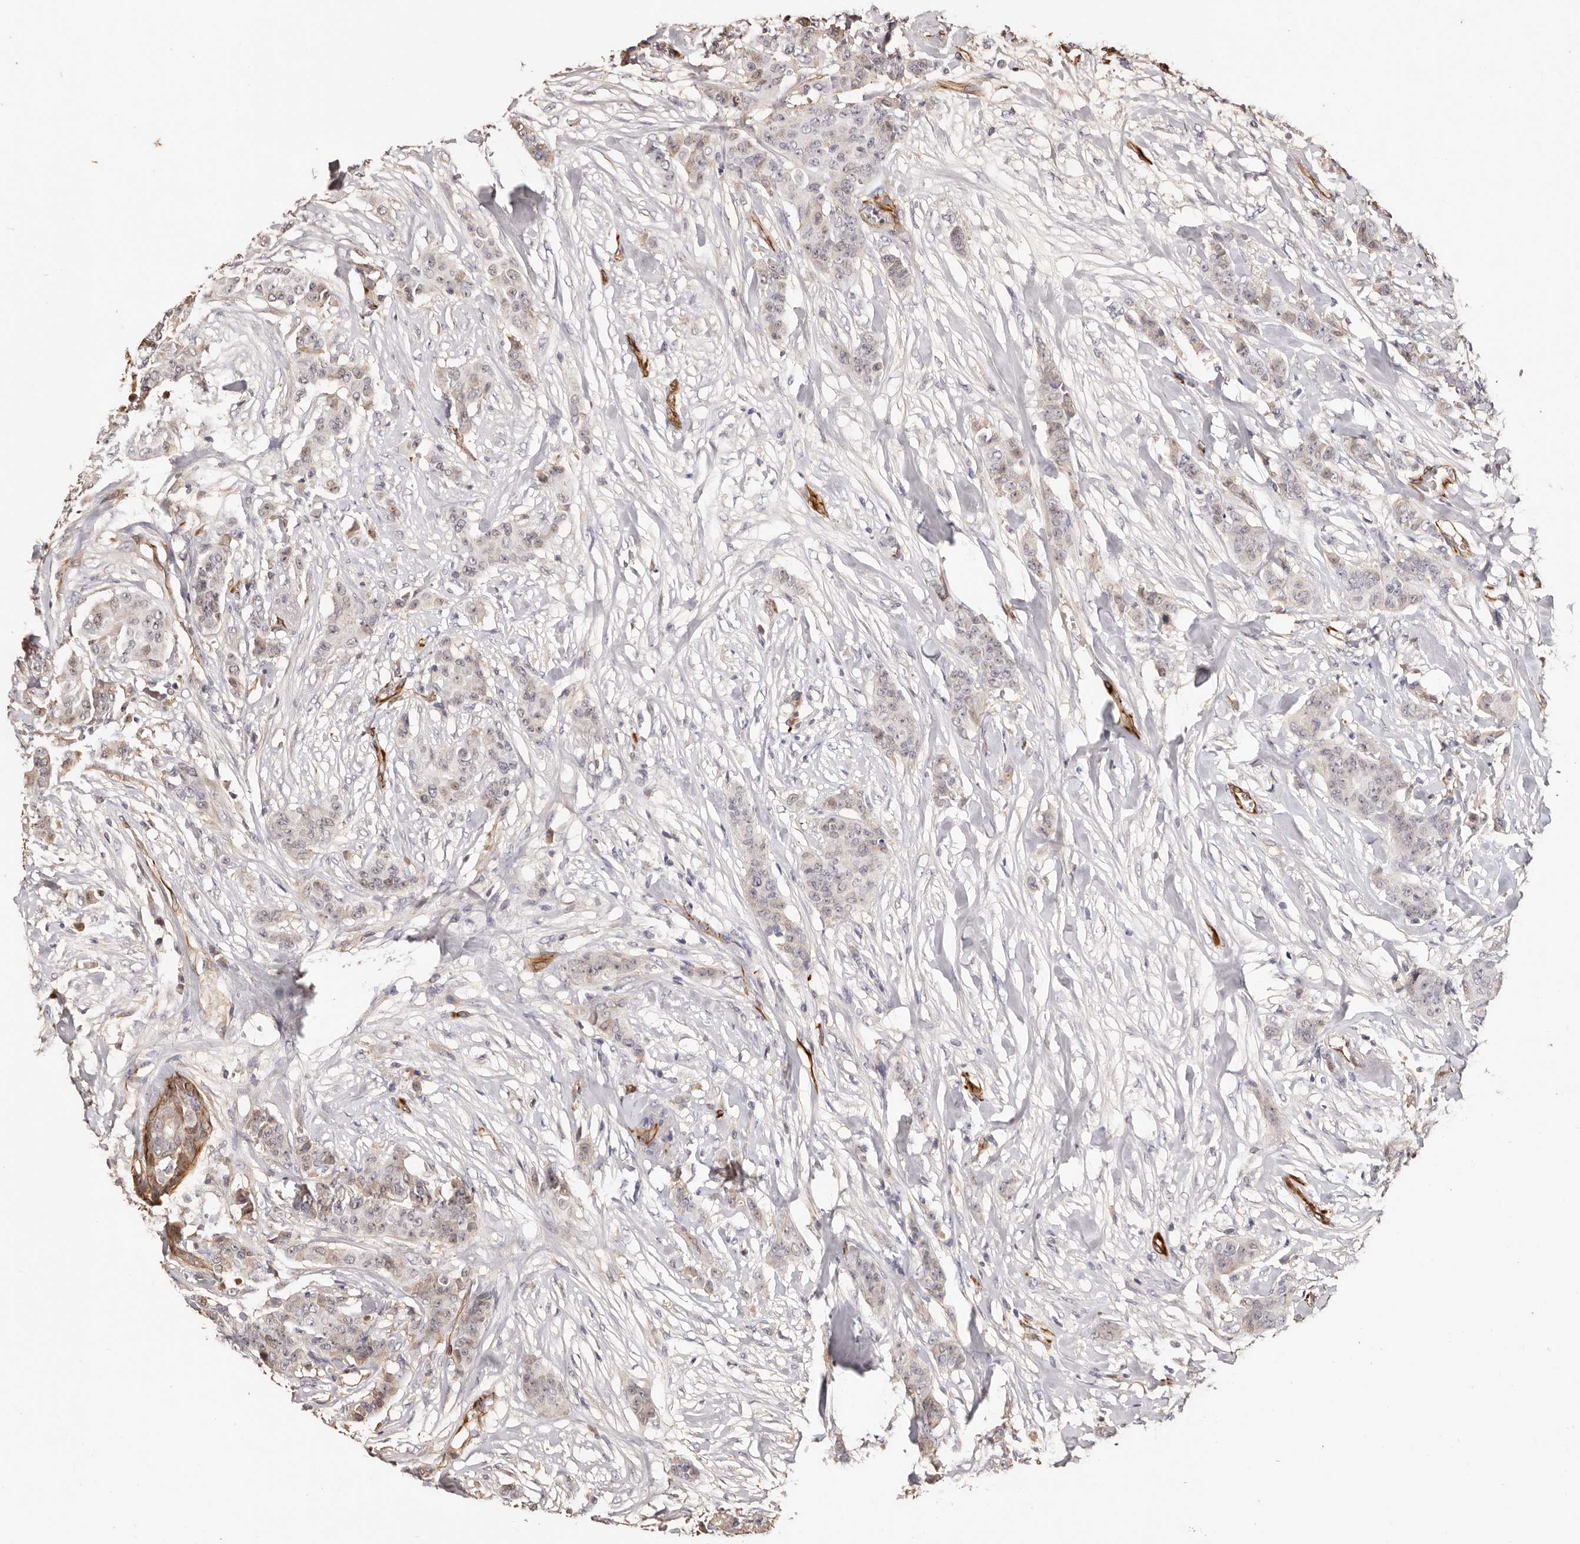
{"staining": {"intensity": "weak", "quantity": "<25%", "location": "cytoplasmic/membranous"}, "tissue": "breast cancer", "cell_type": "Tumor cells", "image_type": "cancer", "snomed": [{"axis": "morphology", "description": "Duct carcinoma"}, {"axis": "topography", "description": "Breast"}], "caption": "IHC micrograph of human breast intraductal carcinoma stained for a protein (brown), which shows no expression in tumor cells.", "gene": "ZNF557", "patient": {"sex": "female", "age": 40}}